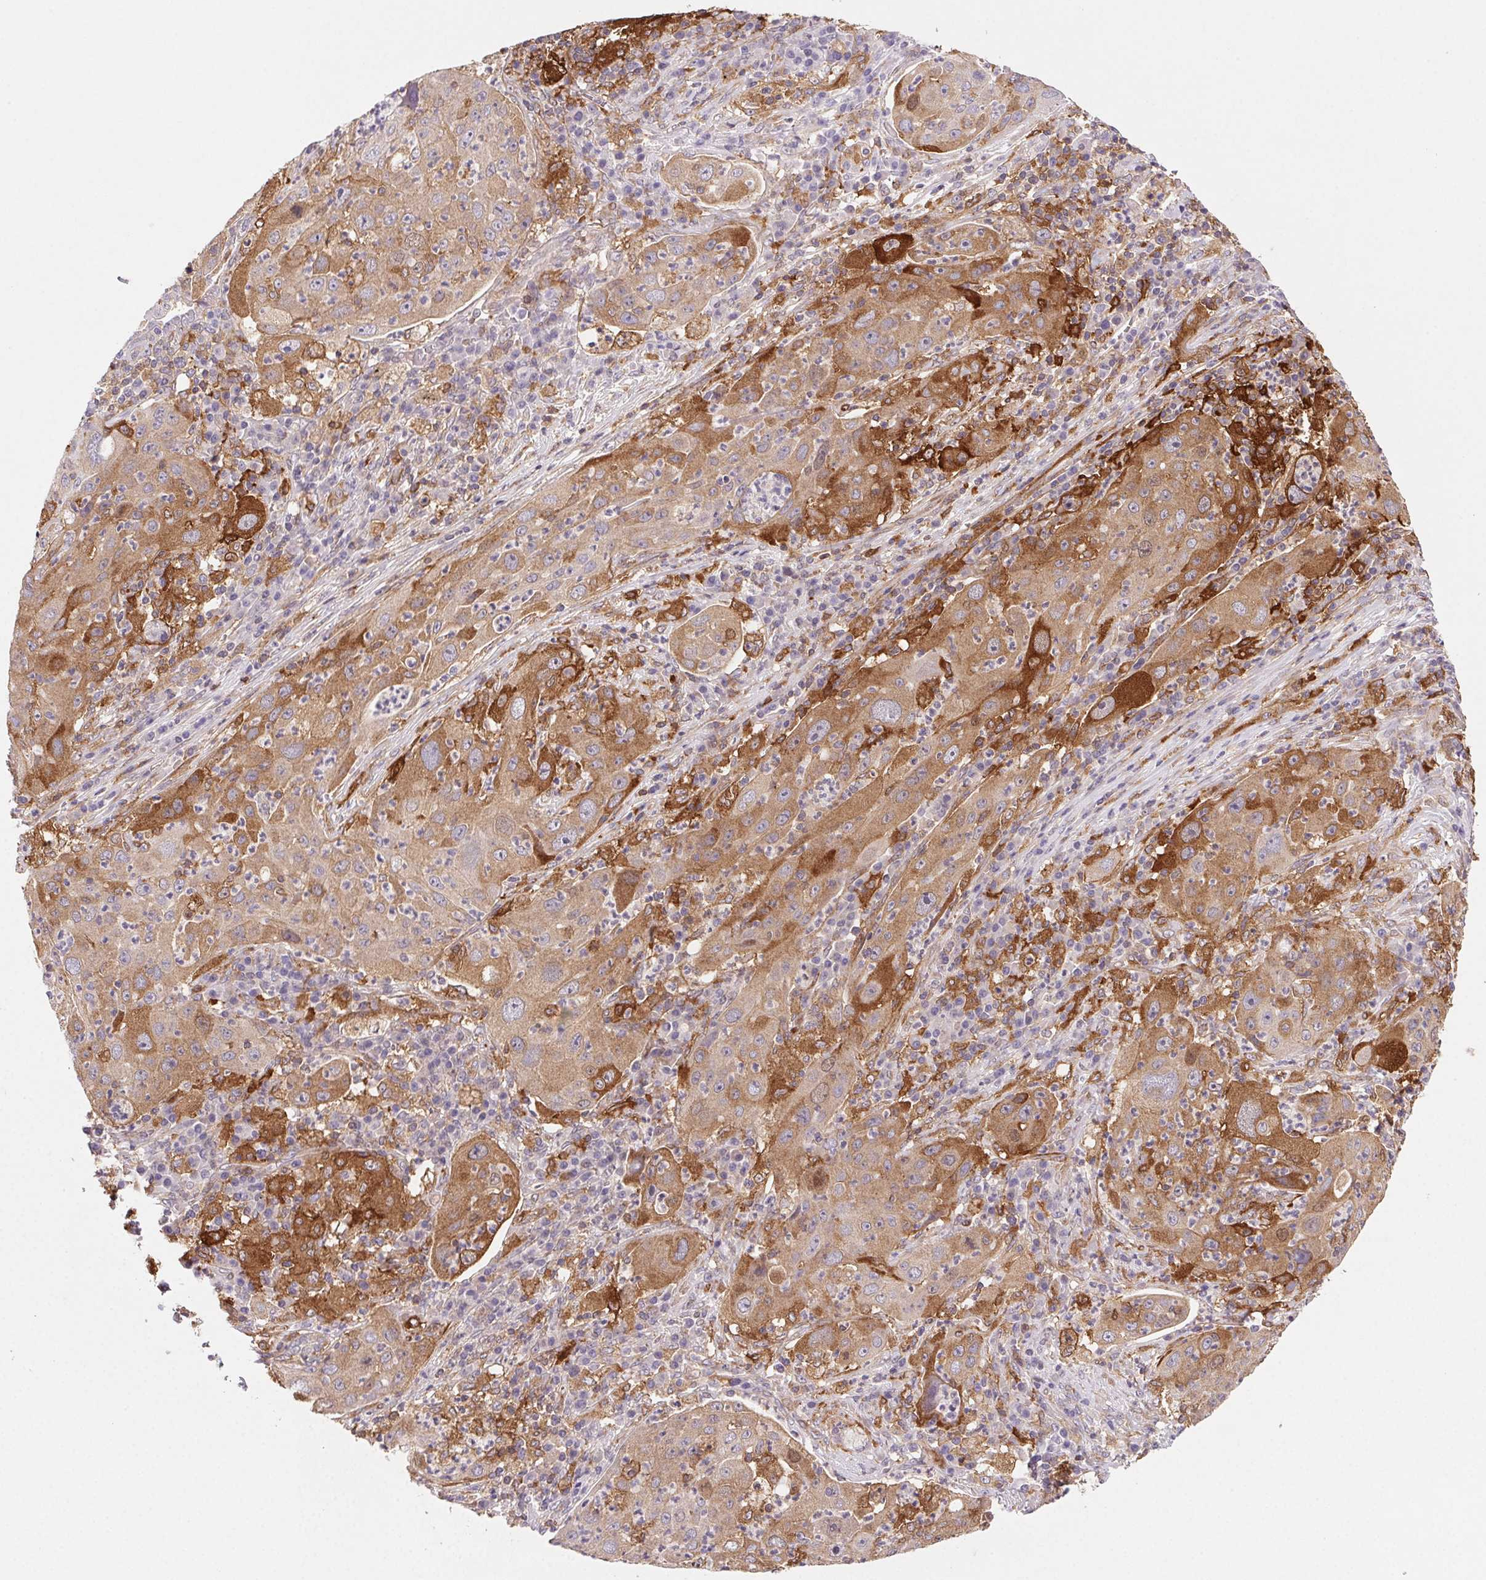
{"staining": {"intensity": "moderate", "quantity": ">75%", "location": "cytoplasmic/membranous"}, "tissue": "lung cancer", "cell_type": "Tumor cells", "image_type": "cancer", "snomed": [{"axis": "morphology", "description": "Squamous cell carcinoma, NOS"}, {"axis": "topography", "description": "Lung"}], "caption": "IHC micrograph of neoplastic tissue: lung cancer stained using immunohistochemistry (IHC) exhibits medium levels of moderate protein expression localized specifically in the cytoplasmic/membranous of tumor cells, appearing as a cytoplasmic/membranous brown color.", "gene": "GBP1", "patient": {"sex": "female", "age": 59}}